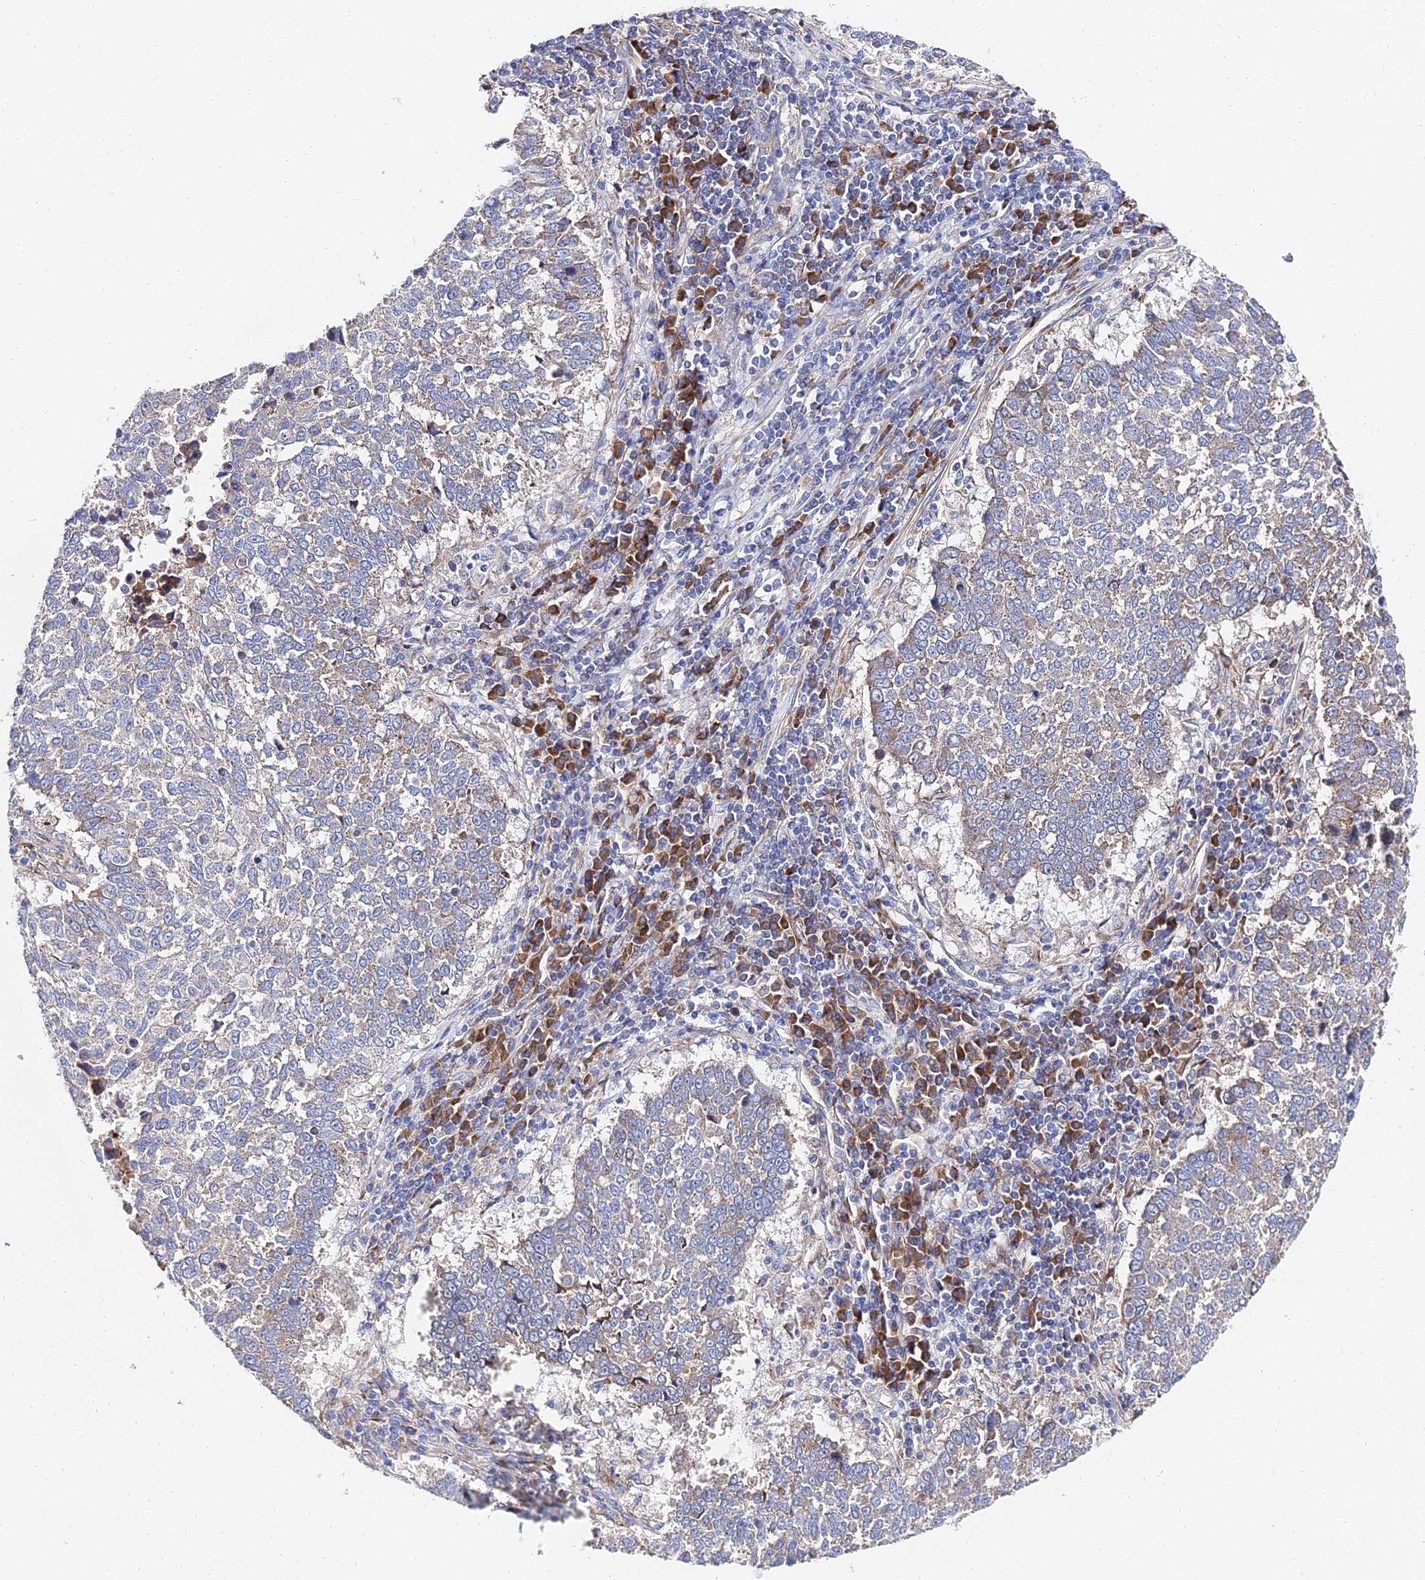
{"staining": {"intensity": "weak", "quantity": "25%-75%", "location": "cytoplasmic/membranous"}, "tissue": "lung cancer", "cell_type": "Tumor cells", "image_type": "cancer", "snomed": [{"axis": "morphology", "description": "Squamous cell carcinoma, NOS"}, {"axis": "topography", "description": "Lung"}], "caption": "A brown stain highlights weak cytoplasmic/membranous staining of a protein in squamous cell carcinoma (lung) tumor cells.", "gene": "PTTG1", "patient": {"sex": "male", "age": 73}}